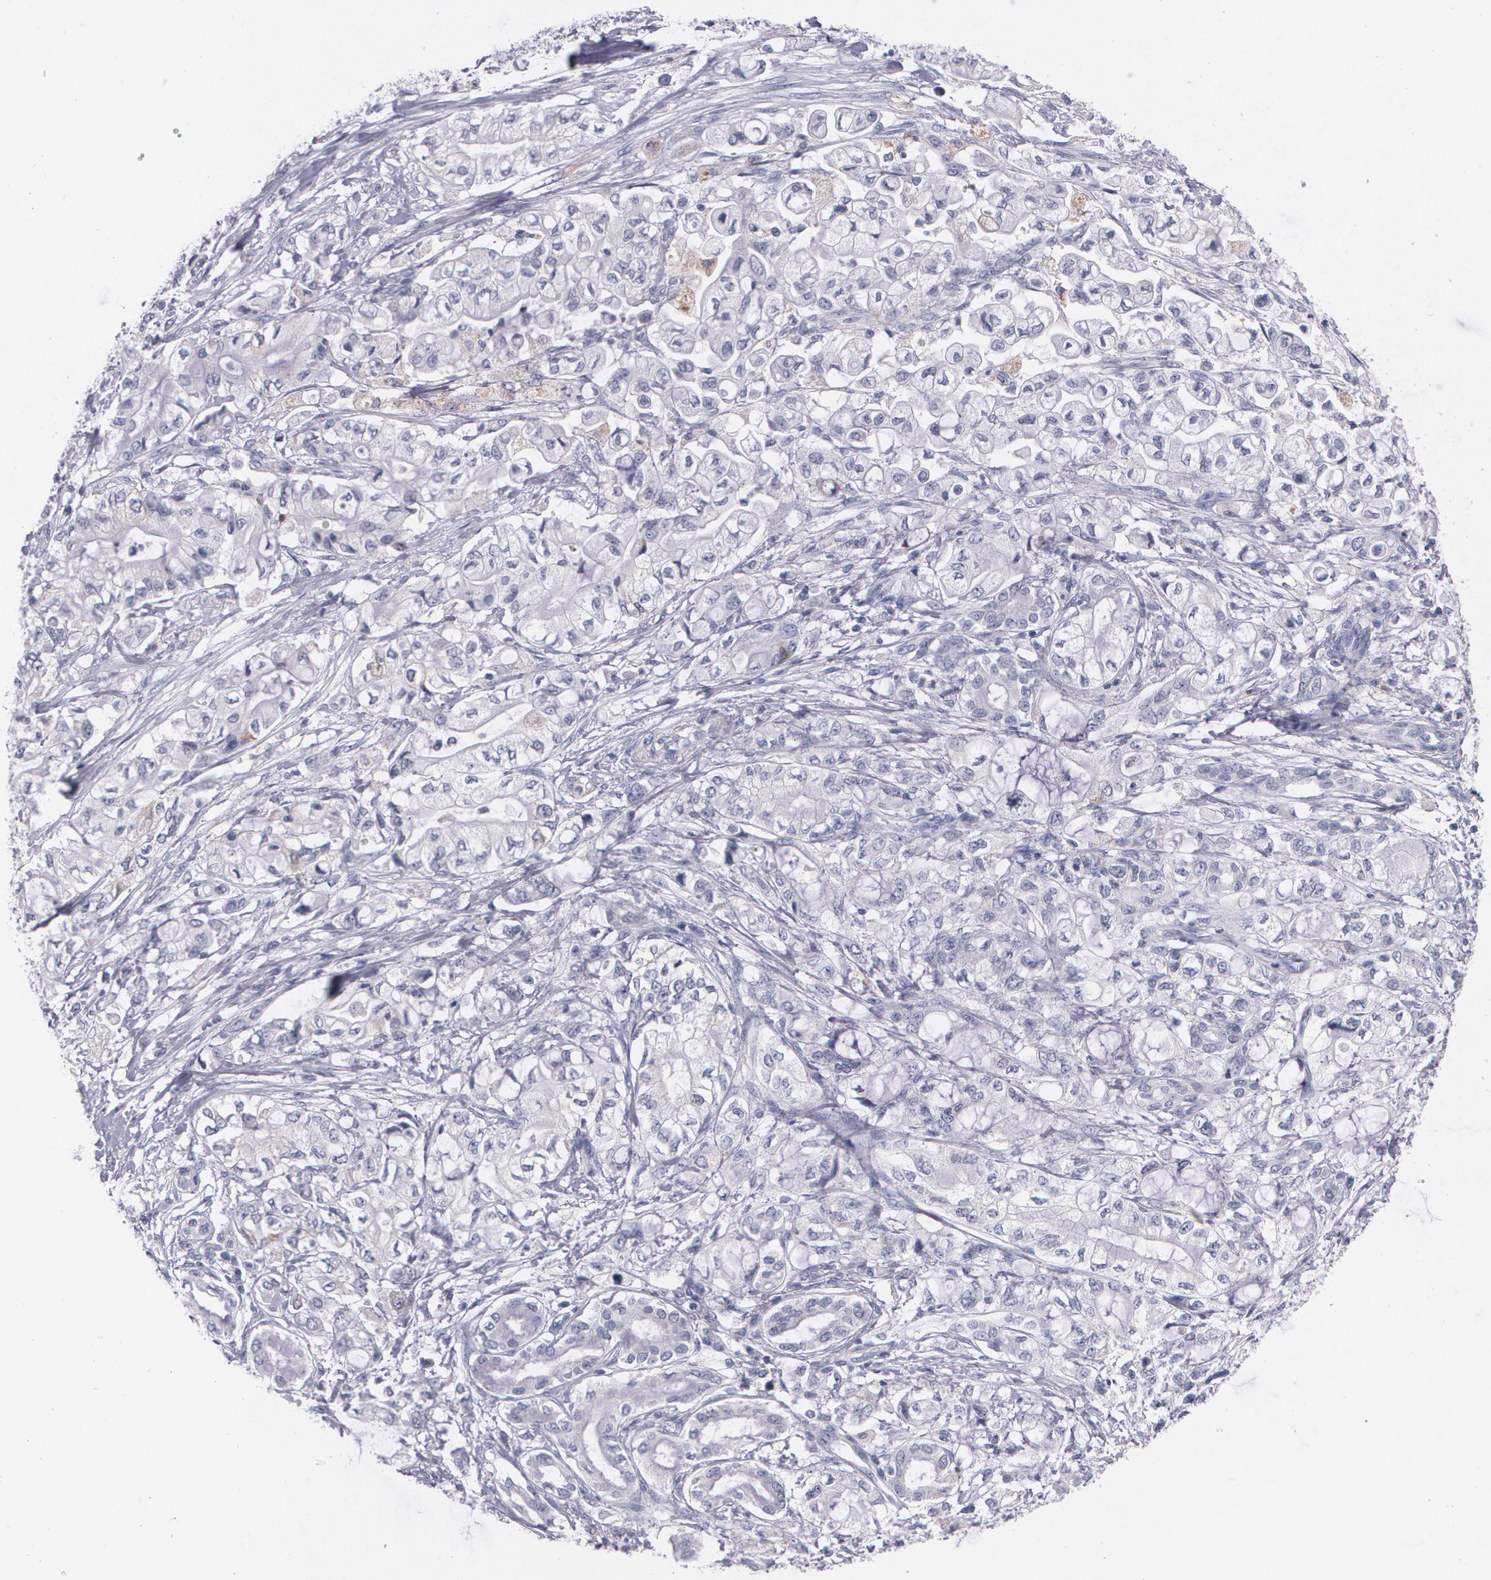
{"staining": {"intensity": "weak", "quantity": "<25%", "location": "cytoplasmic/membranous"}, "tissue": "pancreatic cancer", "cell_type": "Tumor cells", "image_type": "cancer", "snomed": [{"axis": "morphology", "description": "Adenocarcinoma, NOS"}, {"axis": "topography", "description": "Pancreas"}], "caption": "An immunohistochemistry photomicrograph of pancreatic adenocarcinoma is shown. There is no staining in tumor cells of pancreatic adenocarcinoma.", "gene": "HMMR", "patient": {"sex": "male", "age": 79}}